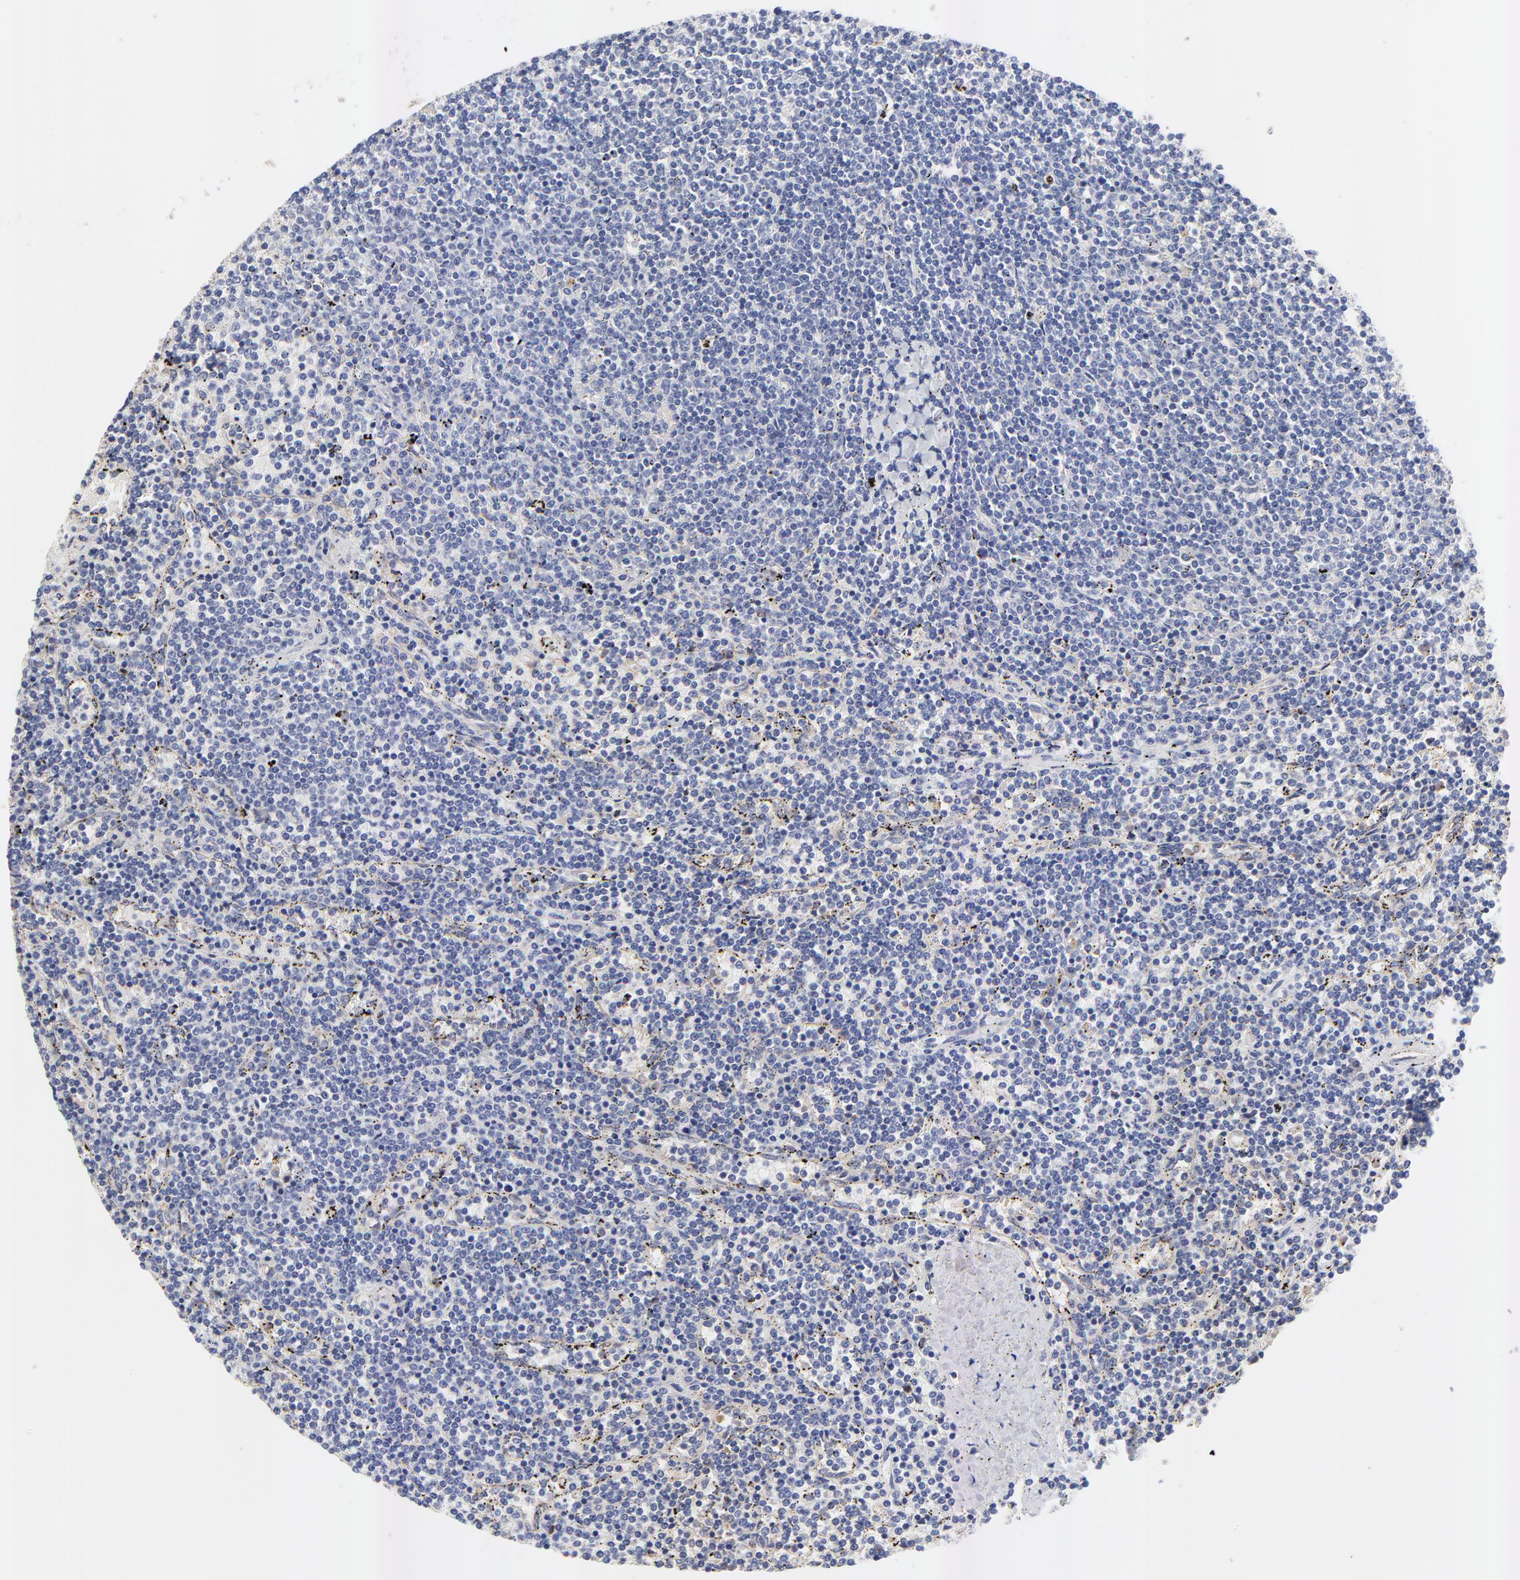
{"staining": {"intensity": "negative", "quantity": "none", "location": "none"}, "tissue": "lymphoma", "cell_type": "Tumor cells", "image_type": "cancer", "snomed": [{"axis": "morphology", "description": "Malignant lymphoma, non-Hodgkin's type, Low grade"}, {"axis": "topography", "description": "Spleen"}], "caption": "A high-resolution image shows immunohistochemistry (IHC) staining of lymphoma, which displays no significant staining in tumor cells.", "gene": "FBXL2", "patient": {"sex": "female", "age": 50}}